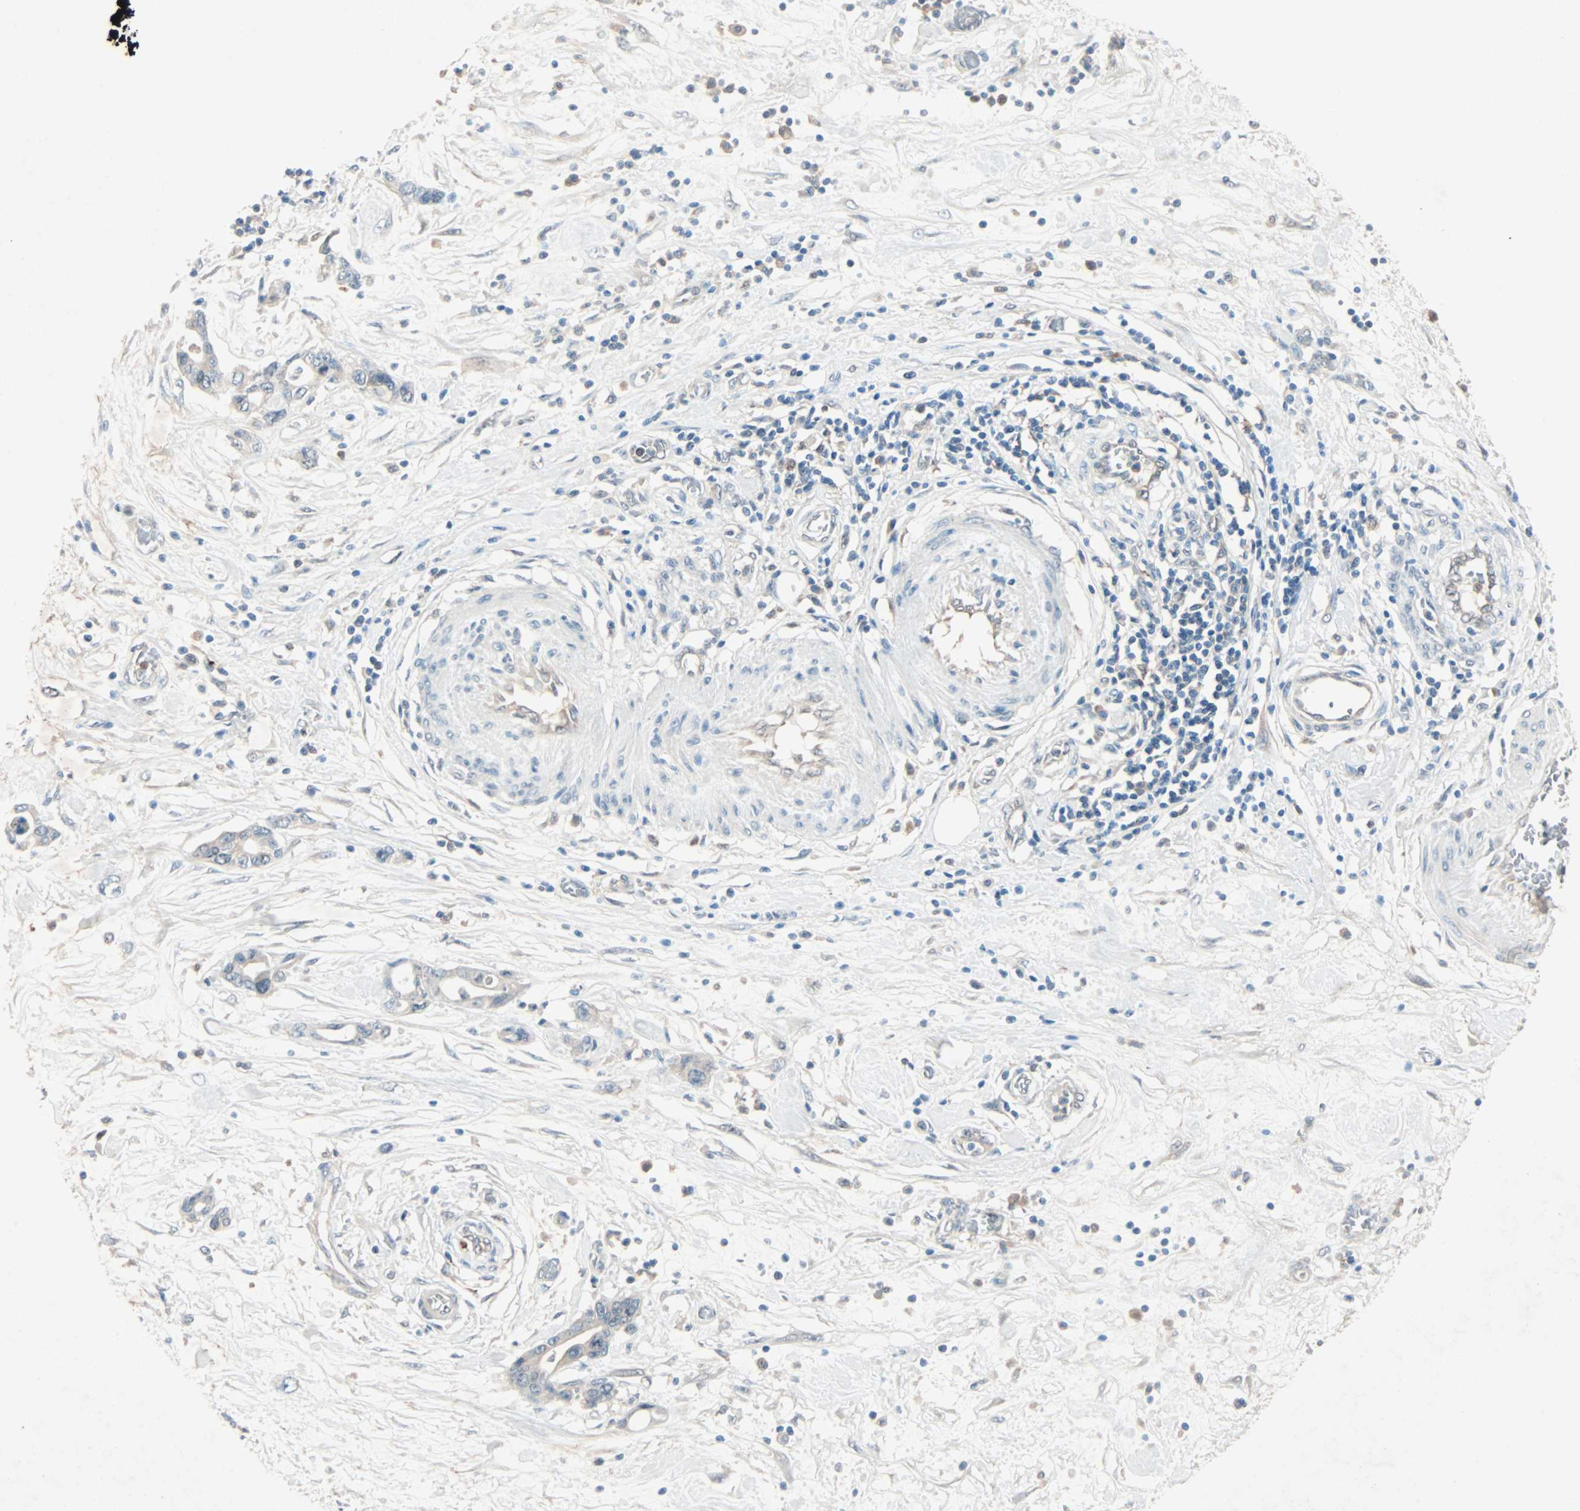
{"staining": {"intensity": "negative", "quantity": "none", "location": "none"}, "tissue": "pancreatic cancer", "cell_type": "Tumor cells", "image_type": "cancer", "snomed": [{"axis": "morphology", "description": "Adenocarcinoma, NOS"}, {"axis": "morphology", "description": "Adenocarcinoma, metastatic, NOS"}, {"axis": "topography", "description": "Lymph node"}, {"axis": "topography", "description": "Pancreas"}, {"axis": "topography", "description": "Duodenum"}], "caption": "IHC photomicrograph of neoplastic tissue: human pancreatic cancer (adenocarcinoma) stained with DAB (3,3'-diaminobenzidine) exhibits no significant protein positivity in tumor cells.", "gene": "SMIM8", "patient": {"sex": "female", "age": 64}}